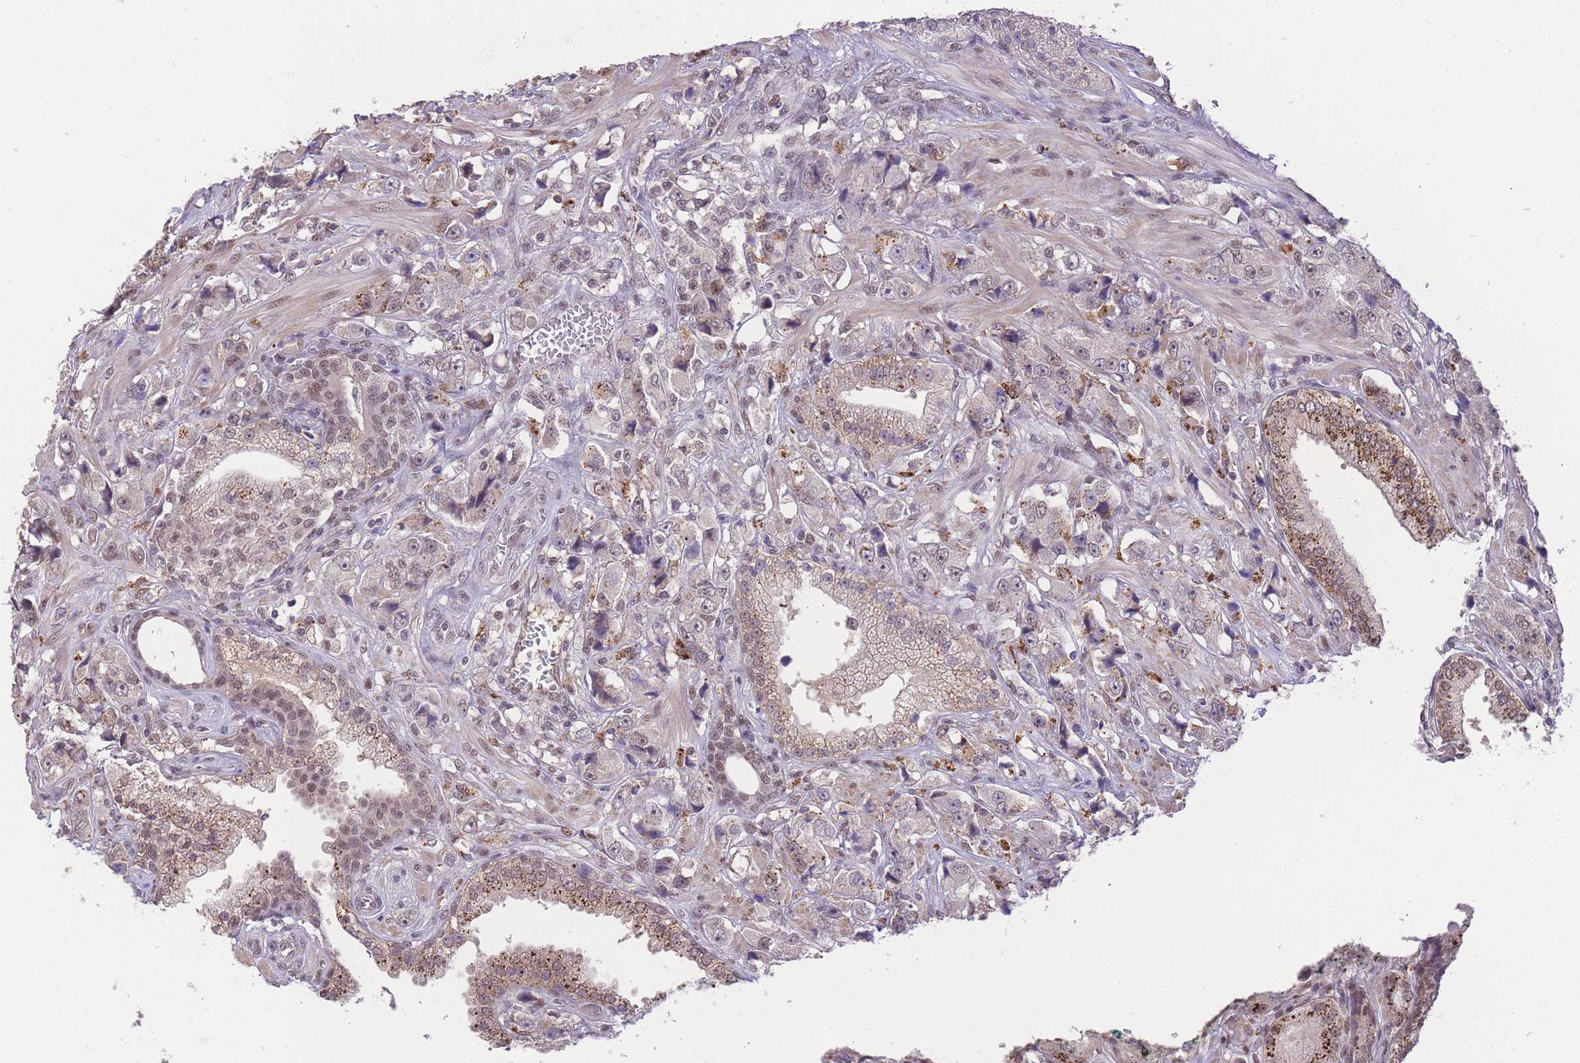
{"staining": {"intensity": "strong", "quantity": "25%-75%", "location": "cytoplasmic/membranous"}, "tissue": "prostate cancer", "cell_type": "Tumor cells", "image_type": "cancer", "snomed": [{"axis": "morphology", "description": "Adenocarcinoma, High grade"}, {"axis": "topography", "description": "Prostate"}], "caption": "Immunohistochemistry photomicrograph of neoplastic tissue: prostate cancer stained using IHC shows high levels of strong protein expression localized specifically in the cytoplasmic/membranous of tumor cells, appearing as a cytoplasmic/membranous brown color.", "gene": "UBXN7", "patient": {"sex": "male", "age": 74}}